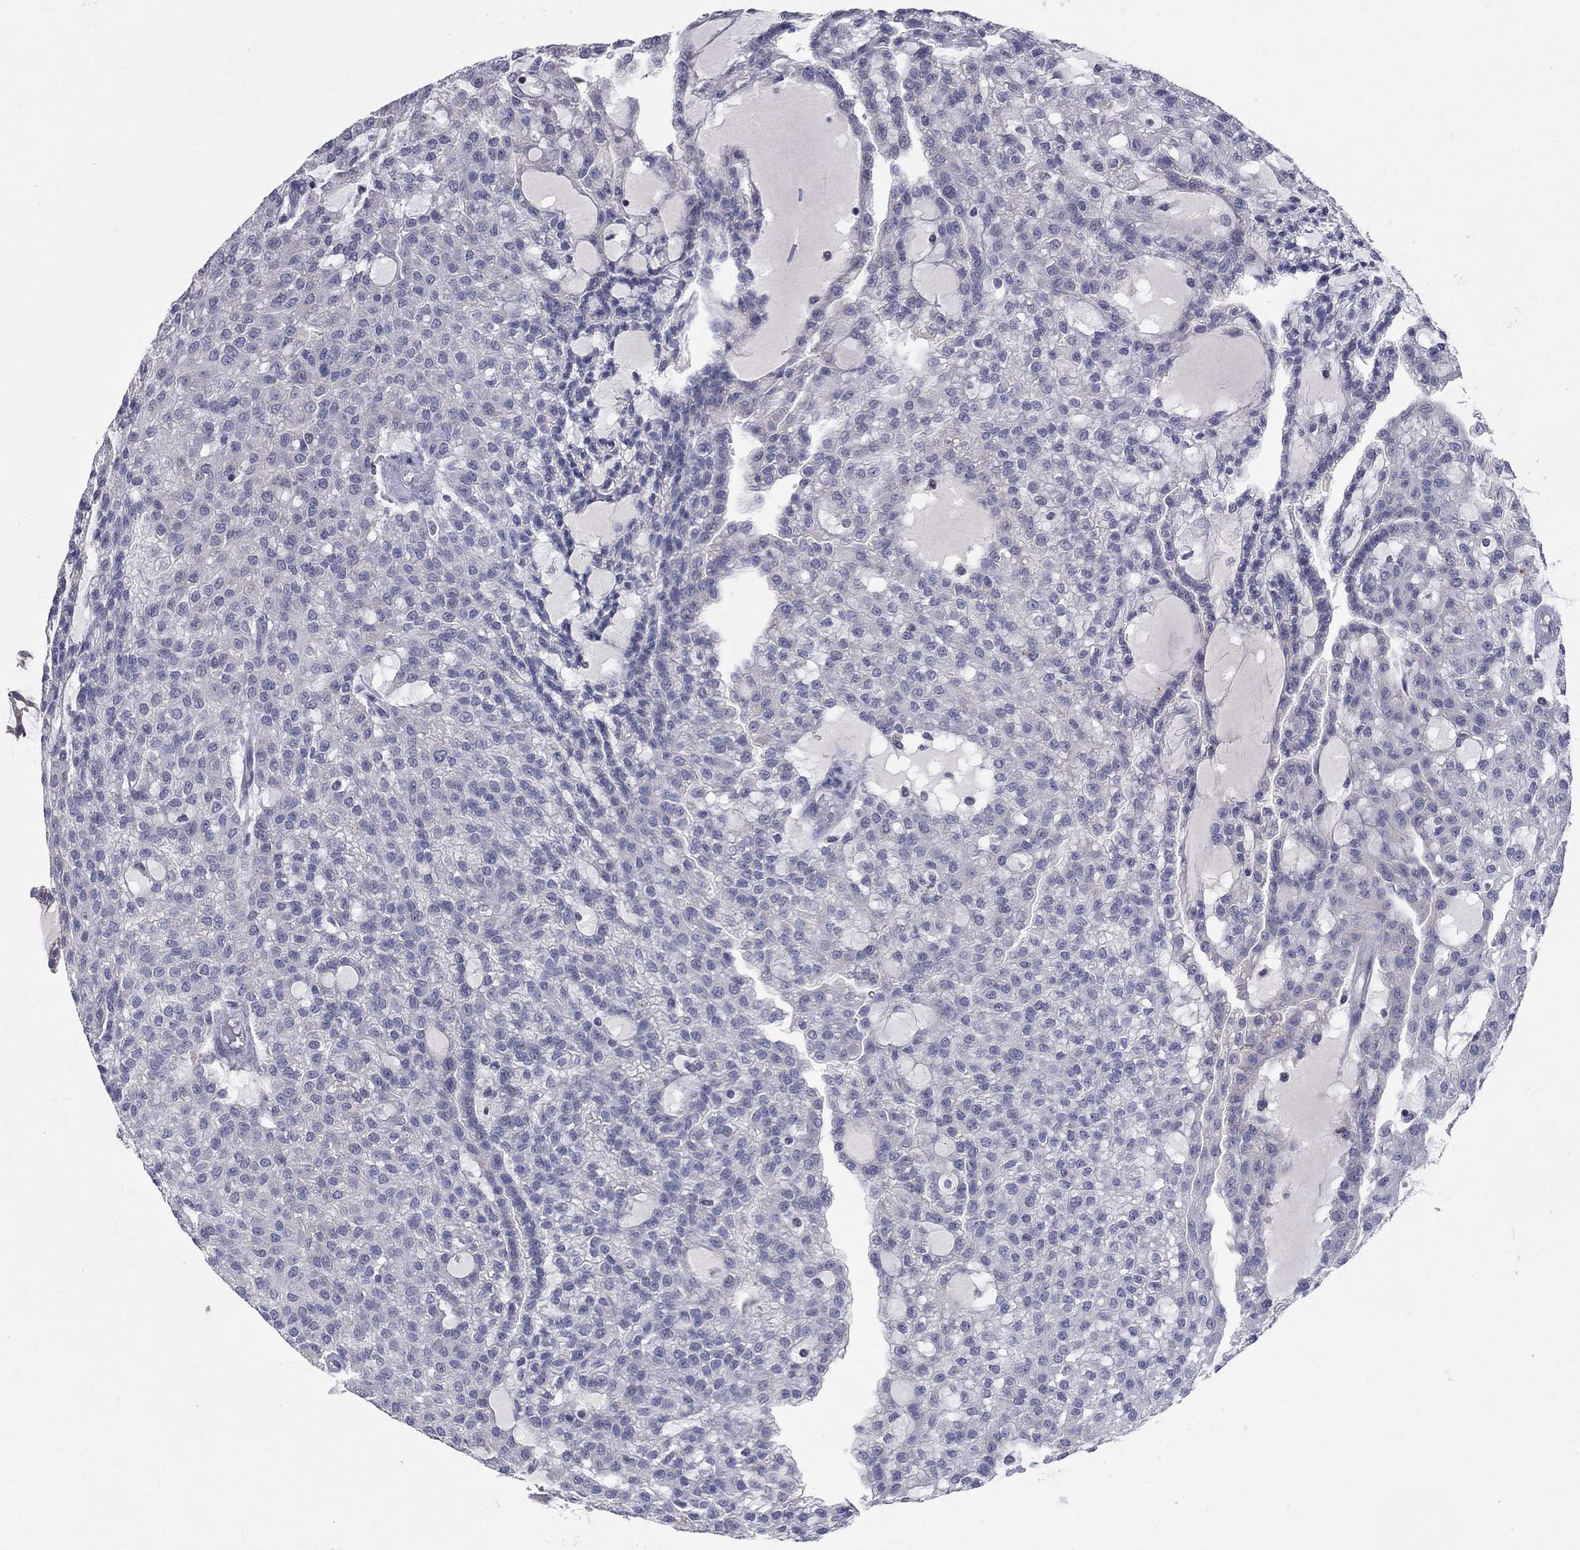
{"staining": {"intensity": "negative", "quantity": "none", "location": "none"}, "tissue": "renal cancer", "cell_type": "Tumor cells", "image_type": "cancer", "snomed": [{"axis": "morphology", "description": "Adenocarcinoma, NOS"}, {"axis": "topography", "description": "Kidney"}], "caption": "Immunohistochemistry photomicrograph of neoplastic tissue: human adenocarcinoma (renal) stained with DAB demonstrates no significant protein expression in tumor cells. (IHC, brightfield microscopy, high magnification).", "gene": "SLC4A10", "patient": {"sex": "male", "age": 63}}